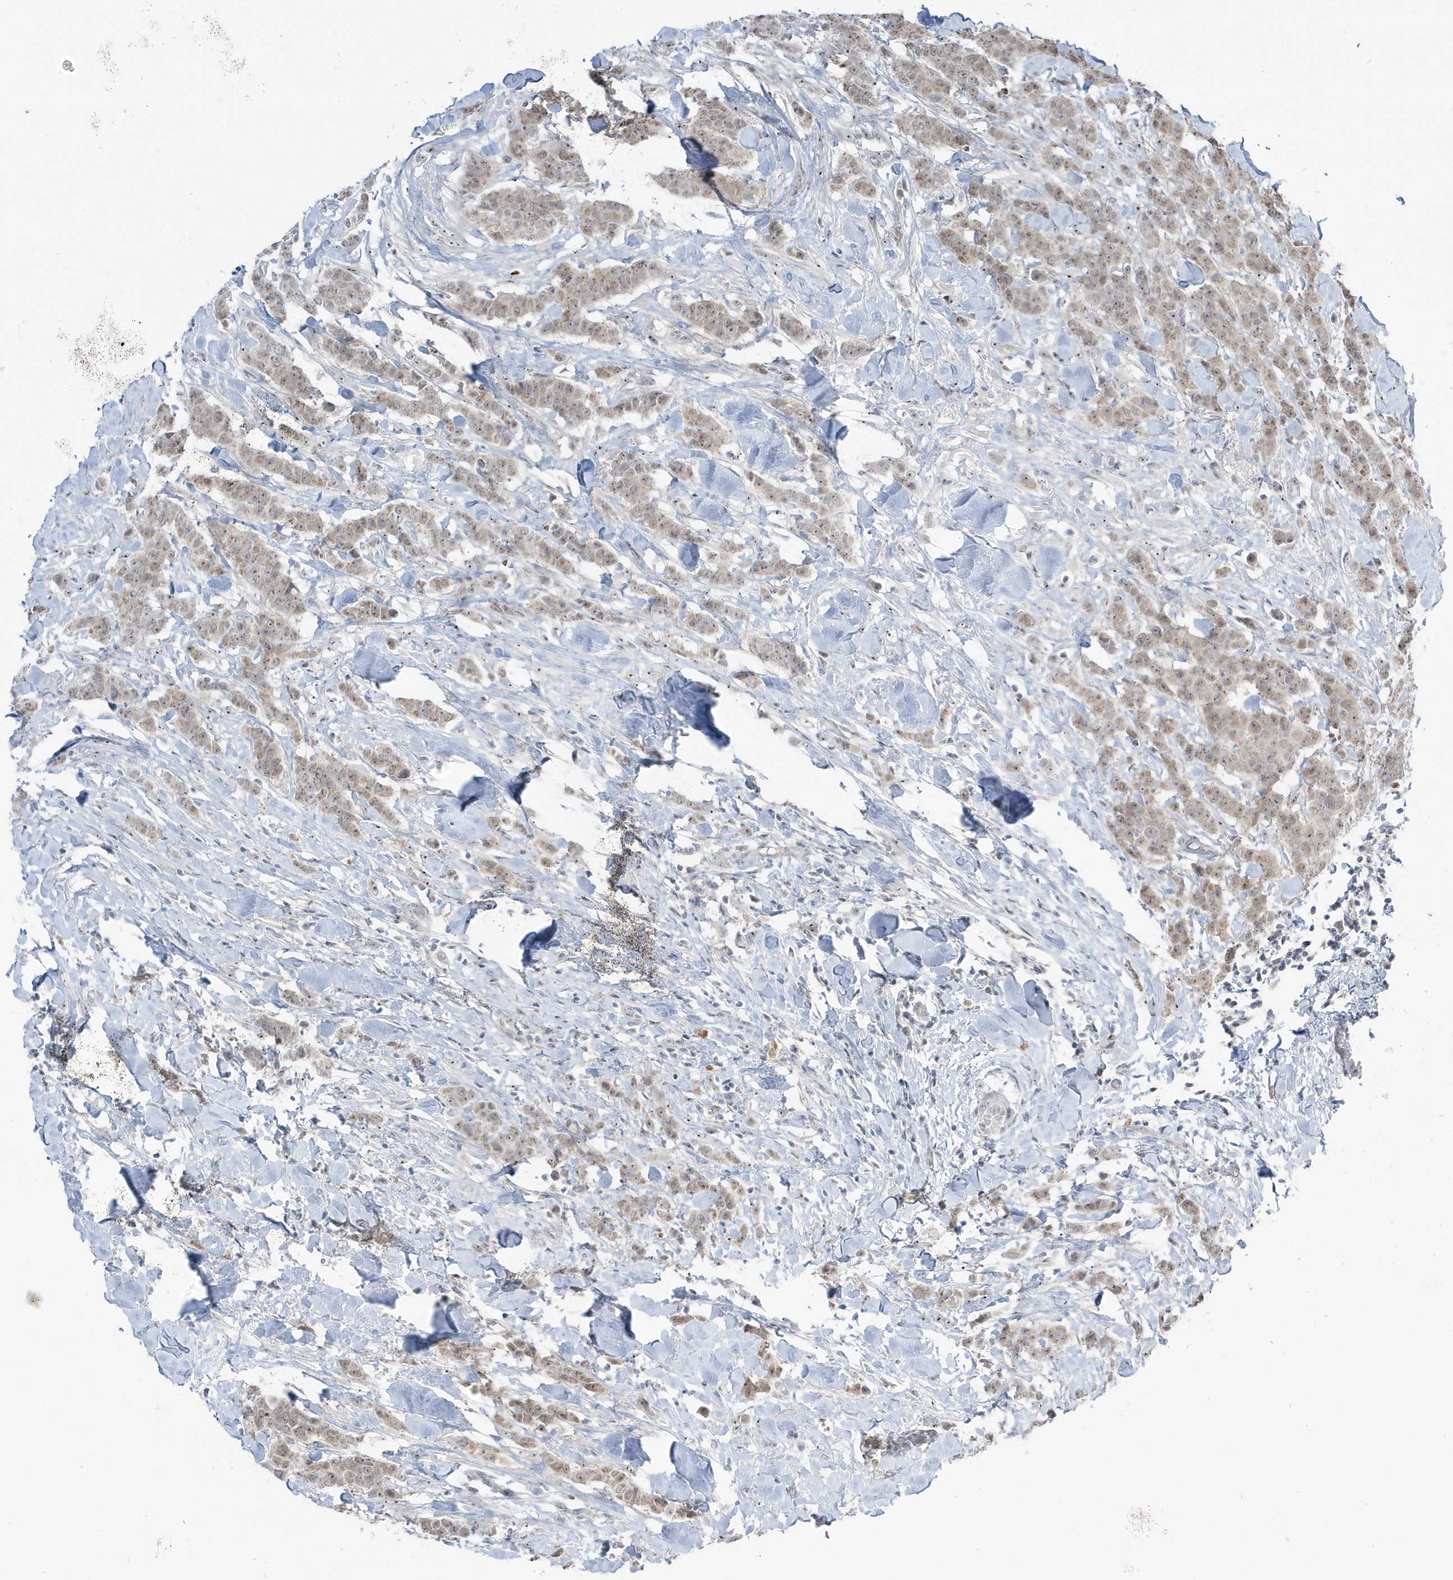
{"staining": {"intensity": "weak", "quantity": ">75%", "location": "cytoplasmic/membranous,nuclear"}, "tissue": "breast cancer", "cell_type": "Tumor cells", "image_type": "cancer", "snomed": [{"axis": "morphology", "description": "Duct carcinoma"}, {"axis": "topography", "description": "Breast"}], "caption": "Immunohistochemistry (IHC) (DAB) staining of human breast intraductal carcinoma shows weak cytoplasmic/membranous and nuclear protein staining in about >75% of tumor cells.", "gene": "TSEN15", "patient": {"sex": "female", "age": 40}}